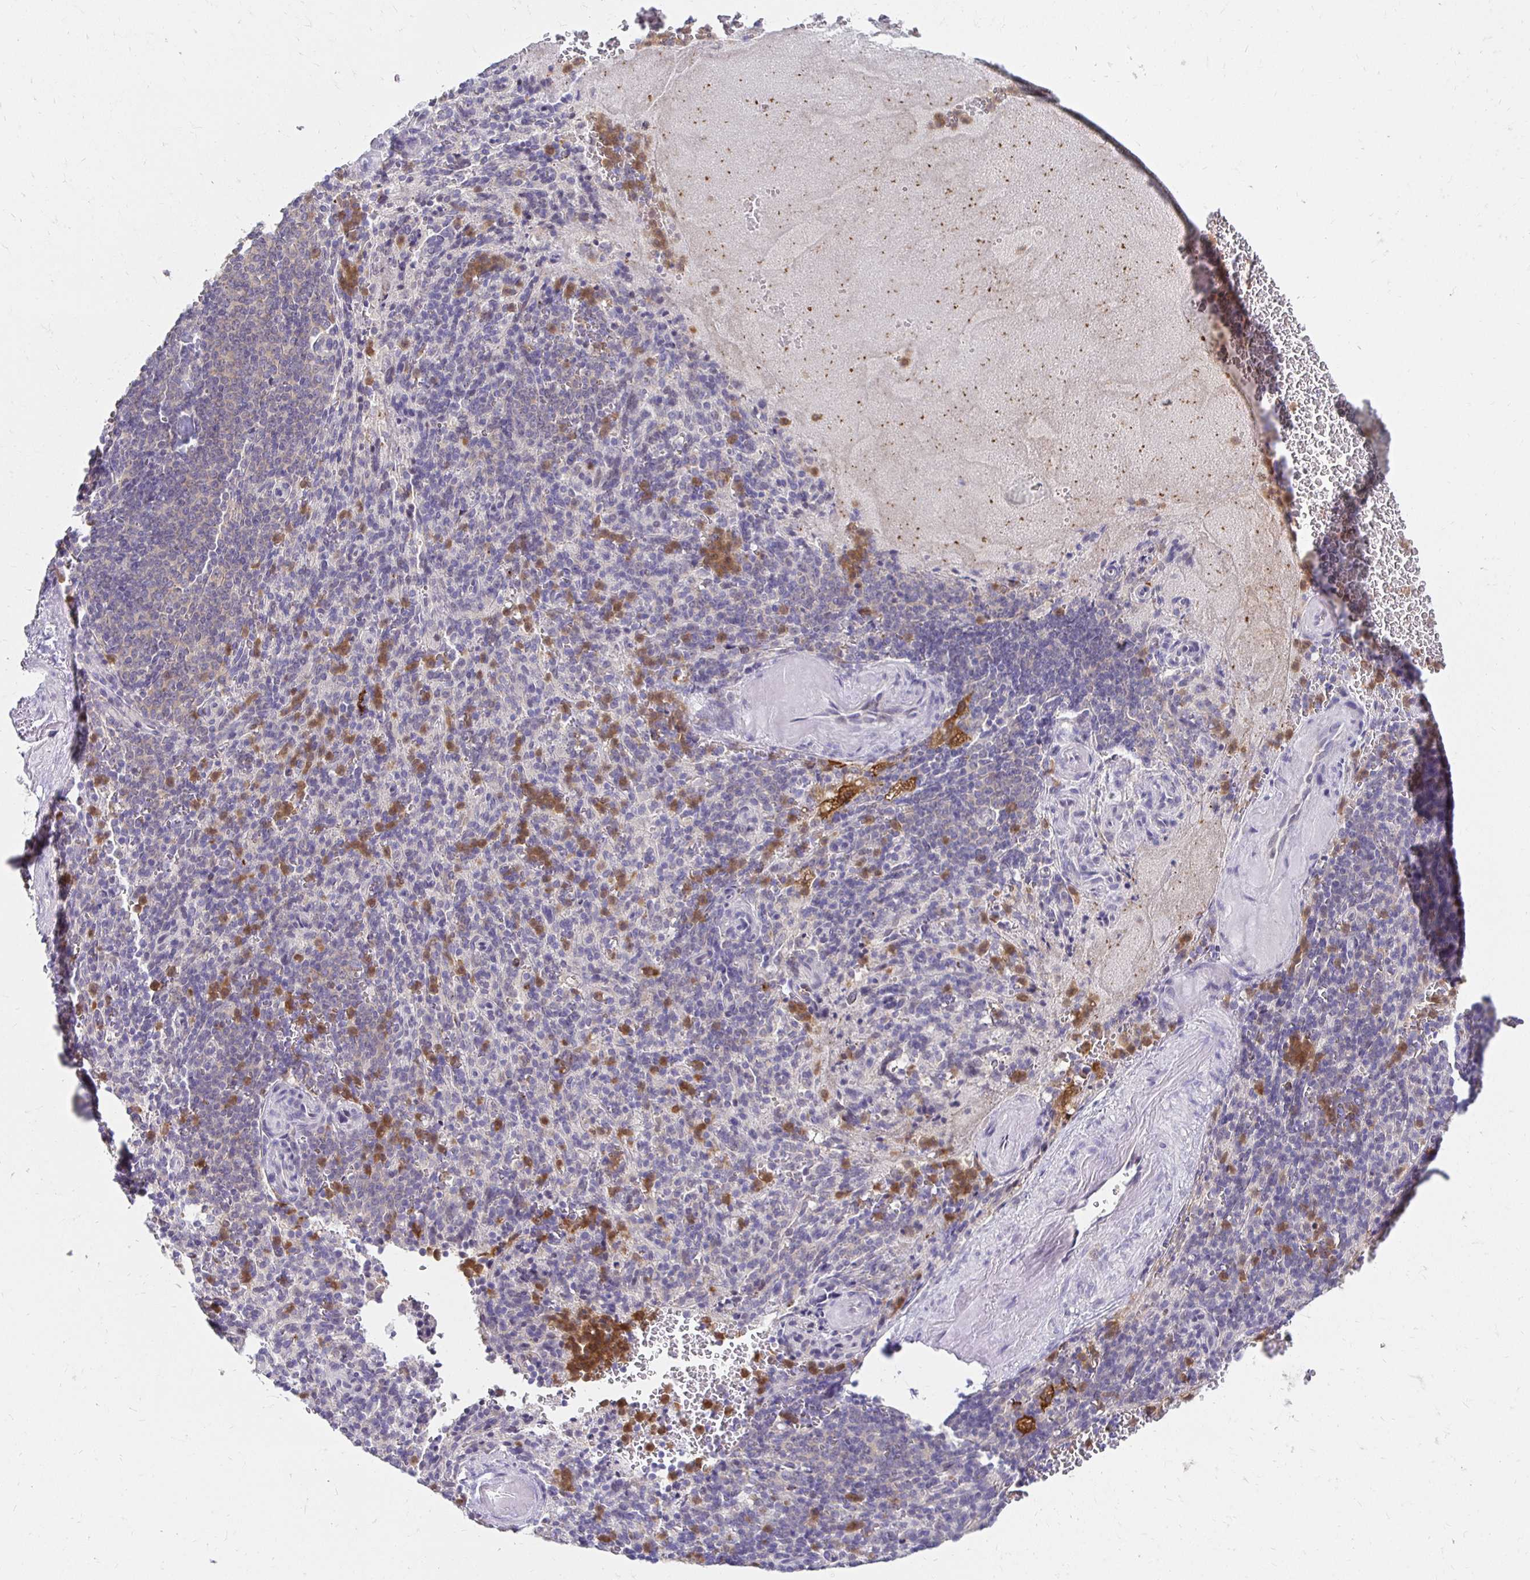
{"staining": {"intensity": "strong", "quantity": "<25%", "location": "cytoplasmic/membranous"}, "tissue": "spleen", "cell_type": "Cells in red pulp", "image_type": "normal", "snomed": [{"axis": "morphology", "description": "Normal tissue, NOS"}, {"axis": "topography", "description": "Spleen"}], "caption": "About <25% of cells in red pulp in normal human spleen display strong cytoplasmic/membranous protein positivity as visualized by brown immunohistochemical staining.", "gene": "PADI2", "patient": {"sex": "female", "age": 74}}